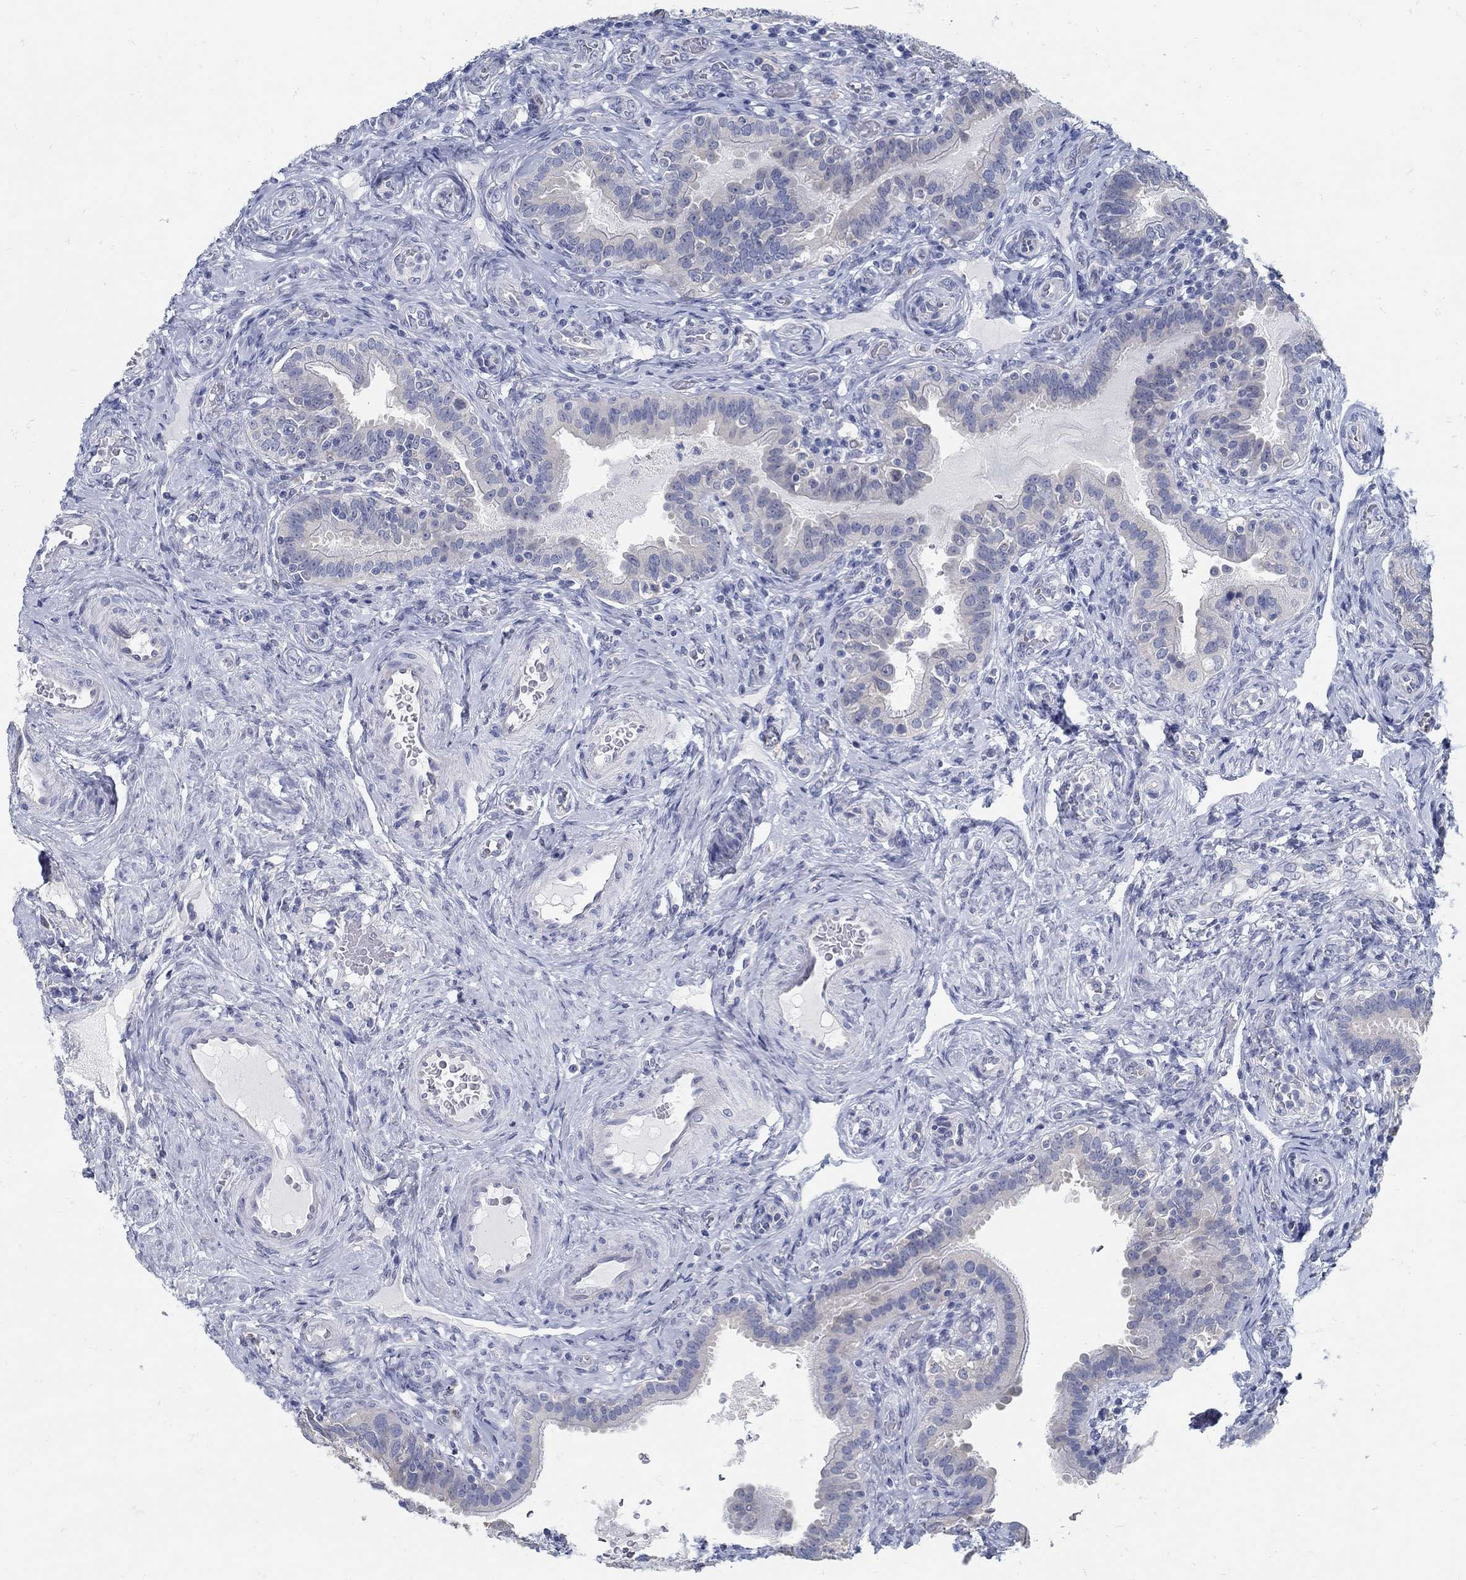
{"staining": {"intensity": "negative", "quantity": "none", "location": "none"}, "tissue": "fallopian tube", "cell_type": "Glandular cells", "image_type": "normal", "snomed": [{"axis": "morphology", "description": "Normal tissue, NOS"}, {"axis": "topography", "description": "Fallopian tube"}, {"axis": "topography", "description": "Ovary"}], "caption": "This is a micrograph of immunohistochemistry (IHC) staining of normal fallopian tube, which shows no expression in glandular cells.", "gene": "ZFAND4", "patient": {"sex": "female", "age": 41}}